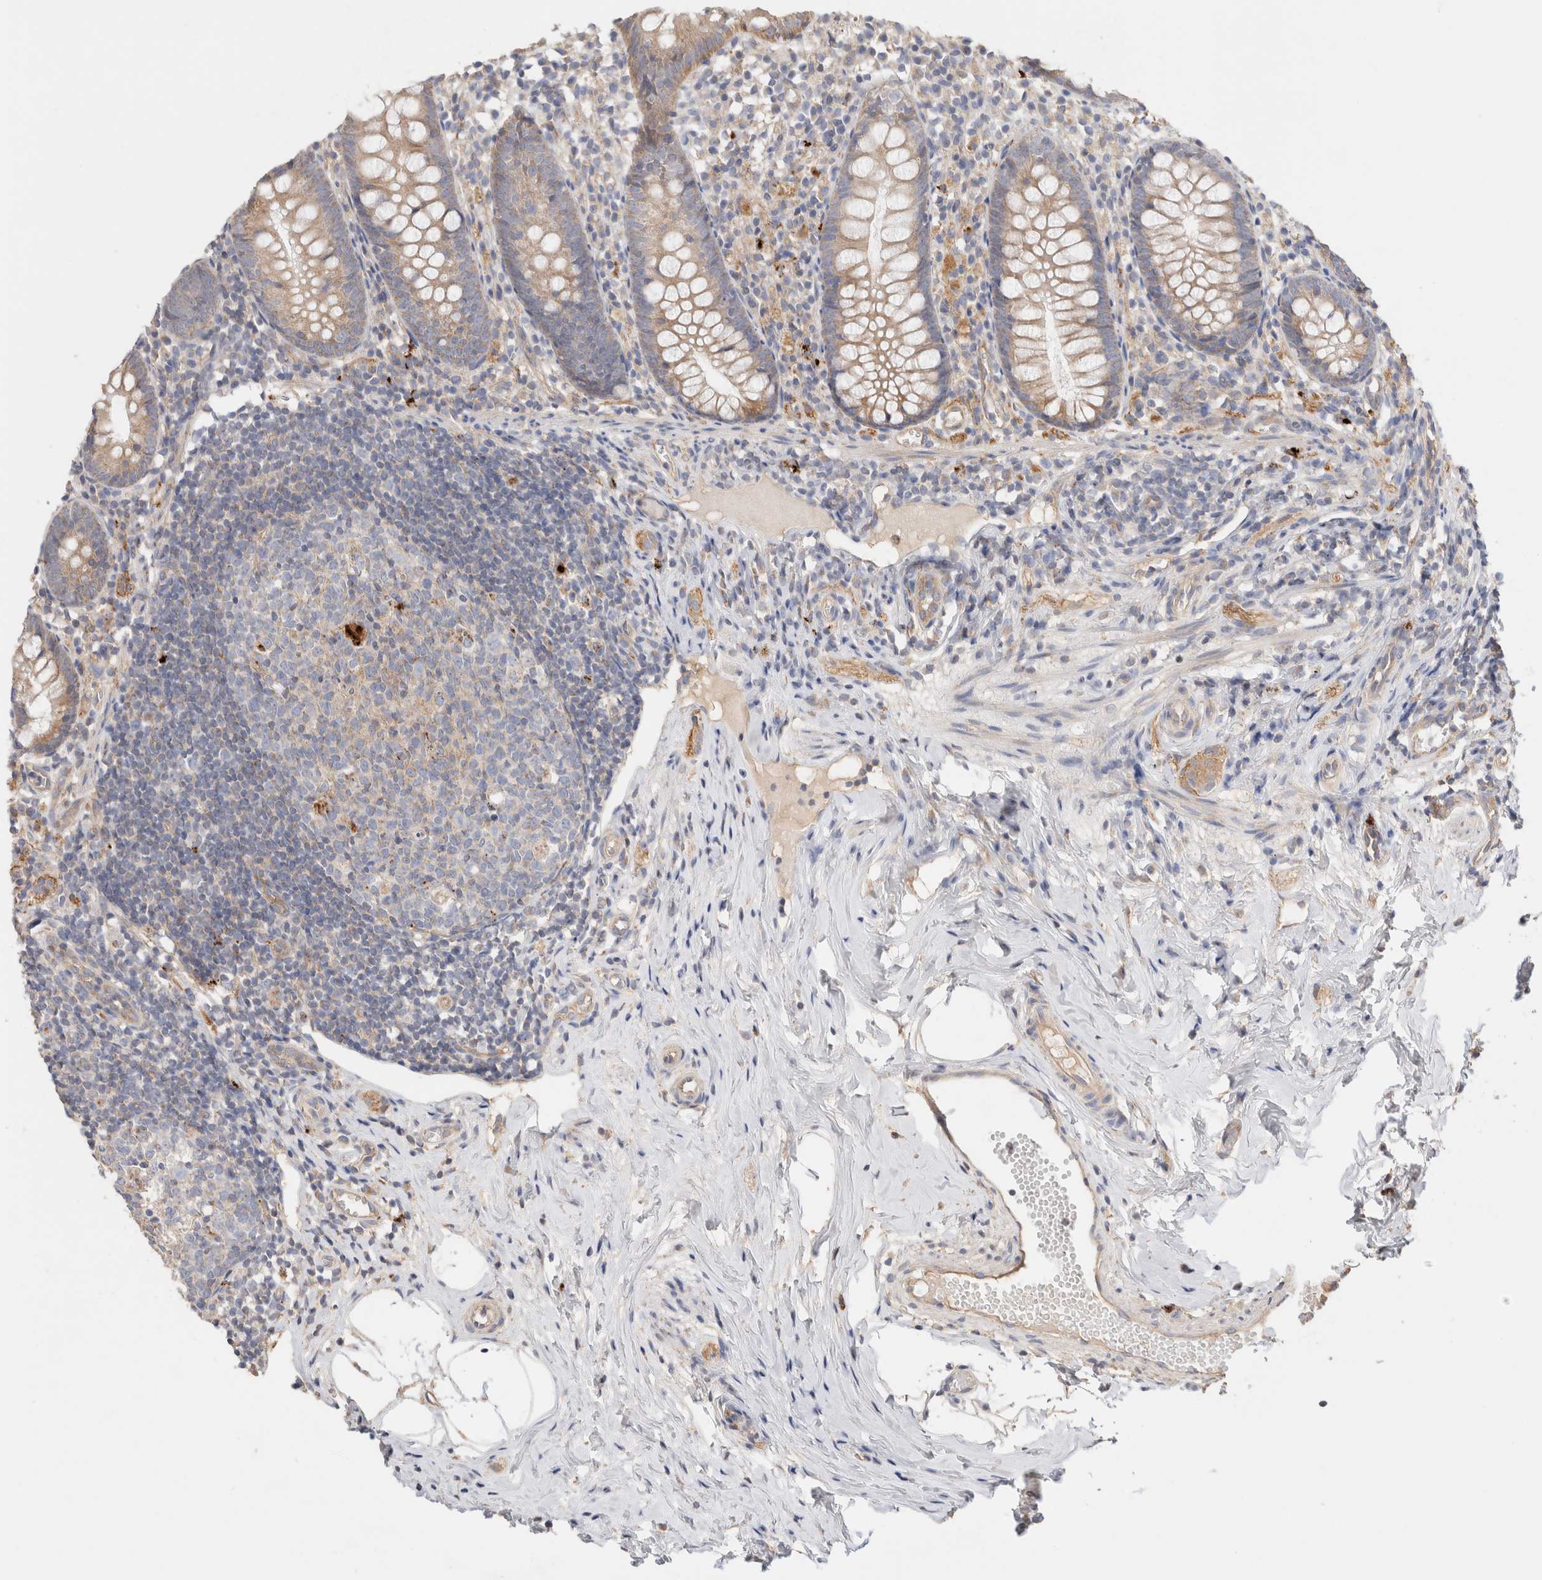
{"staining": {"intensity": "moderate", "quantity": ">75%", "location": "cytoplasmic/membranous"}, "tissue": "appendix", "cell_type": "Glandular cells", "image_type": "normal", "snomed": [{"axis": "morphology", "description": "Normal tissue, NOS"}, {"axis": "topography", "description": "Appendix"}], "caption": "Moderate cytoplasmic/membranous protein staining is present in about >75% of glandular cells in appendix.", "gene": "B3GNTL1", "patient": {"sex": "female", "age": 20}}